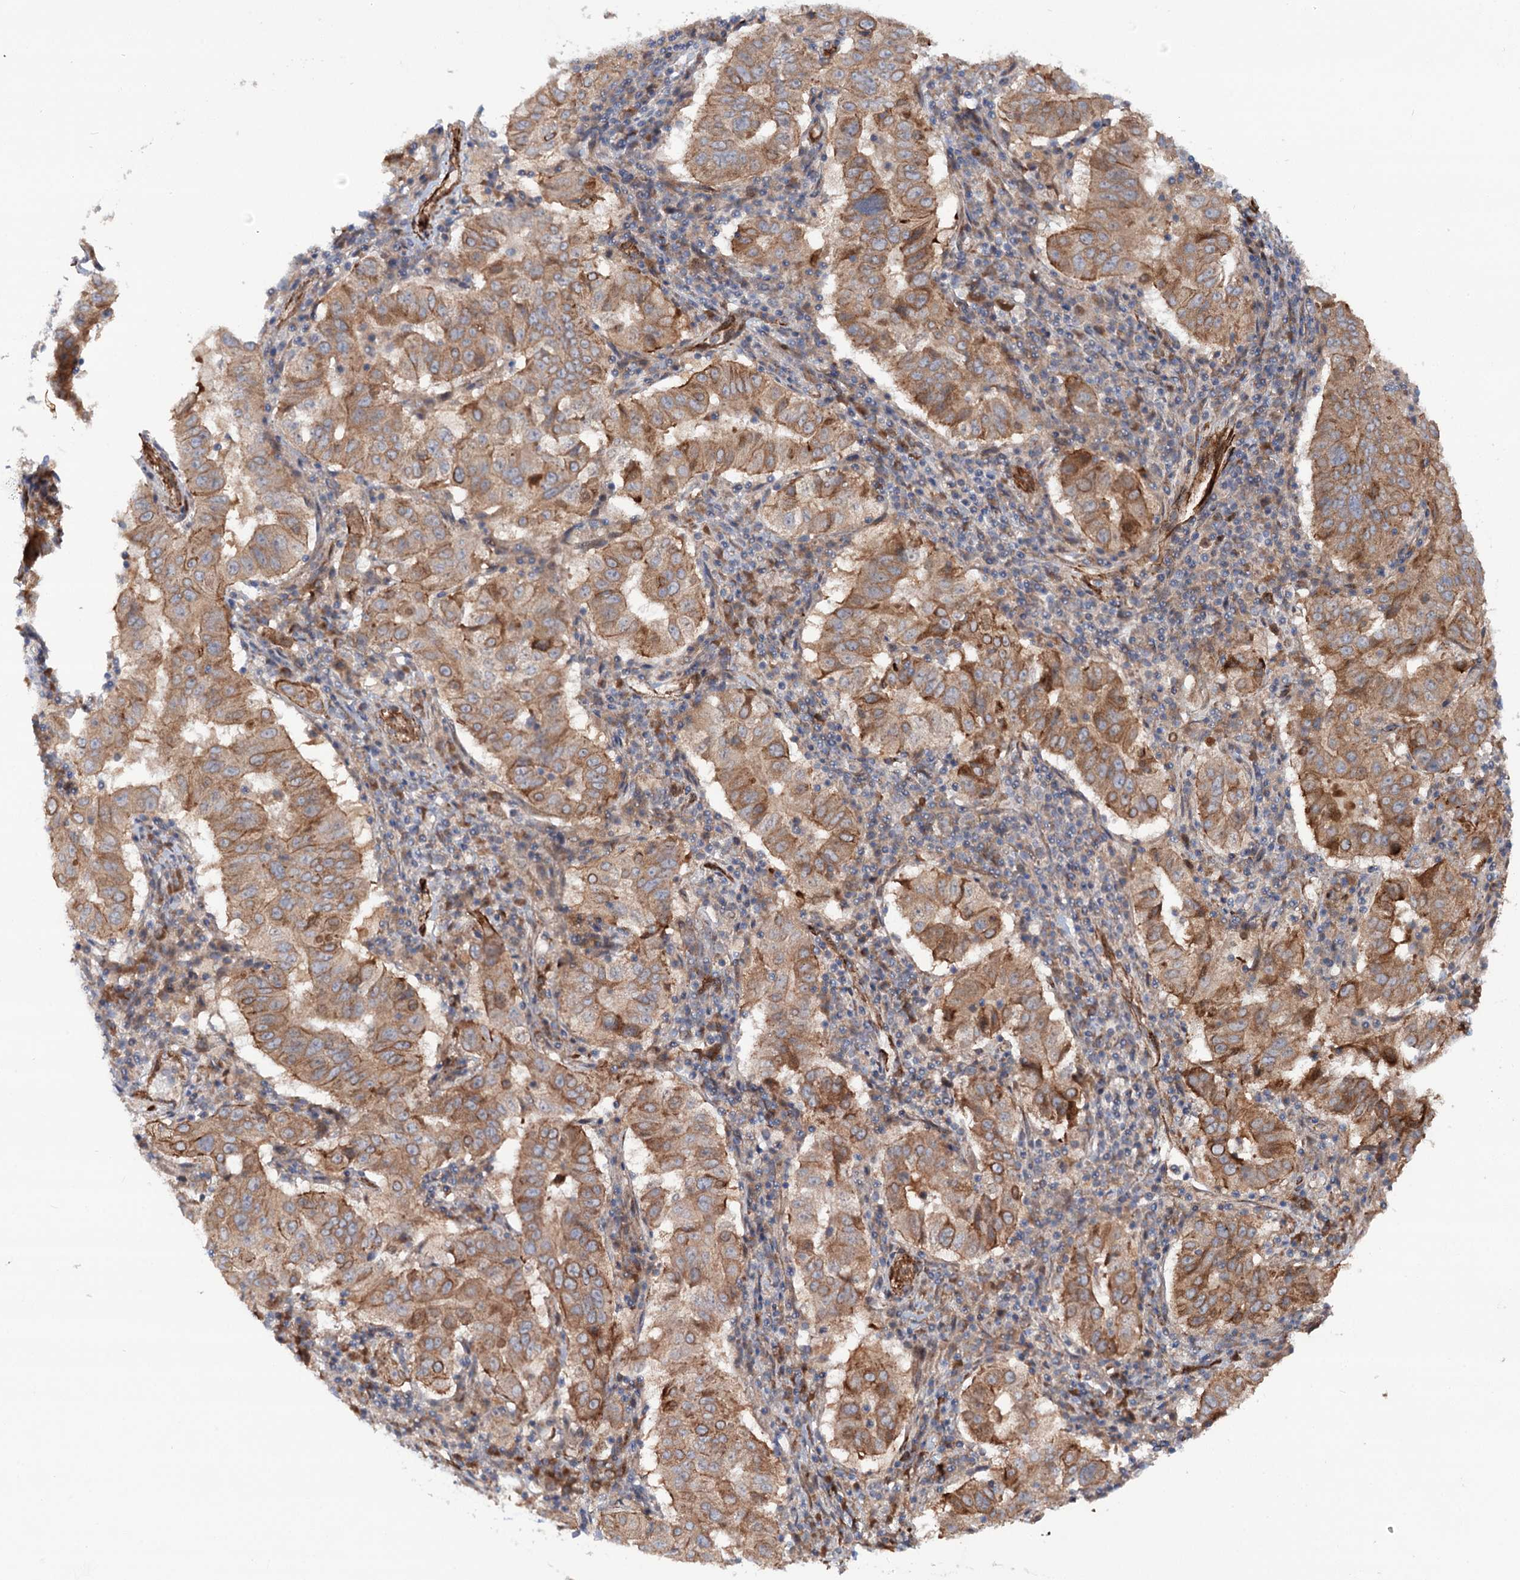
{"staining": {"intensity": "moderate", "quantity": ">75%", "location": "cytoplasmic/membranous"}, "tissue": "pancreatic cancer", "cell_type": "Tumor cells", "image_type": "cancer", "snomed": [{"axis": "morphology", "description": "Adenocarcinoma, NOS"}, {"axis": "topography", "description": "Pancreas"}], "caption": "Protein expression analysis of pancreatic adenocarcinoma displays moderate cytoplasmic/membranous positivity in about >75% of tumor cells.", "gene": "ADGRG4", "patient": {"sex": "male", "age": 63}}